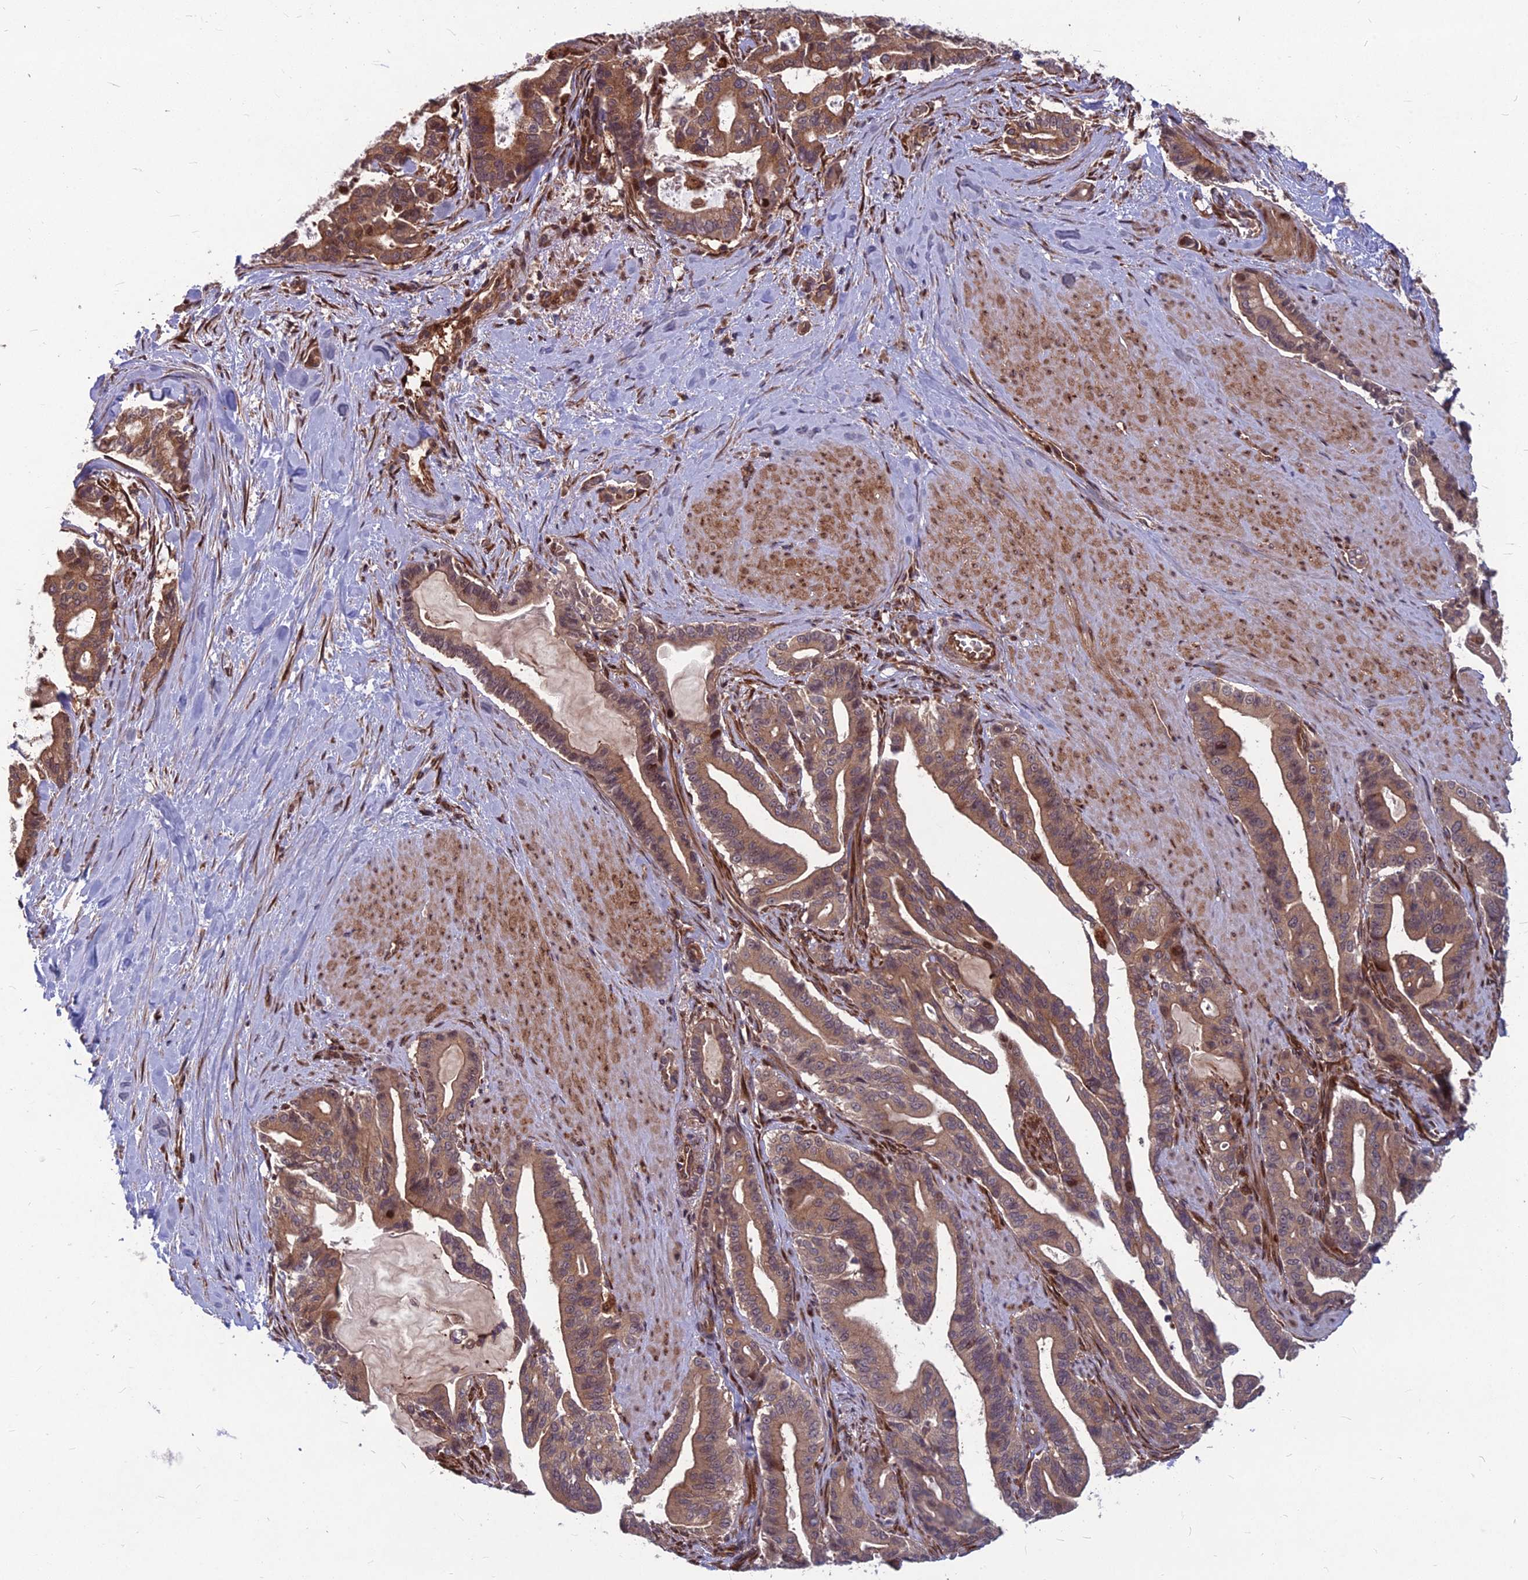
{"staining": {"intensity": "moderate", "quantity": ">75%", "location": "cytoplasmic/membranous"}, "tissue": "pancreatic cancer", "cell_type": "Tumor cells", "image_type": "cancer", "snomed": [{"axis": "morphology", "description": "Adenocarcinoma, NOS"}, {"axis": "topography", "description": "Pancreas"}], "caption": "An immunohistochemistry (IHC) micrograph of neoplastic tissue is shown. Protein staining in brown labels moderate cytoplasmic/membranous positivity in pancreatic adenocarcinoma within tumor cells.", "gene": "MFSD8", "patient": {"sex": "male", "age": 63}}